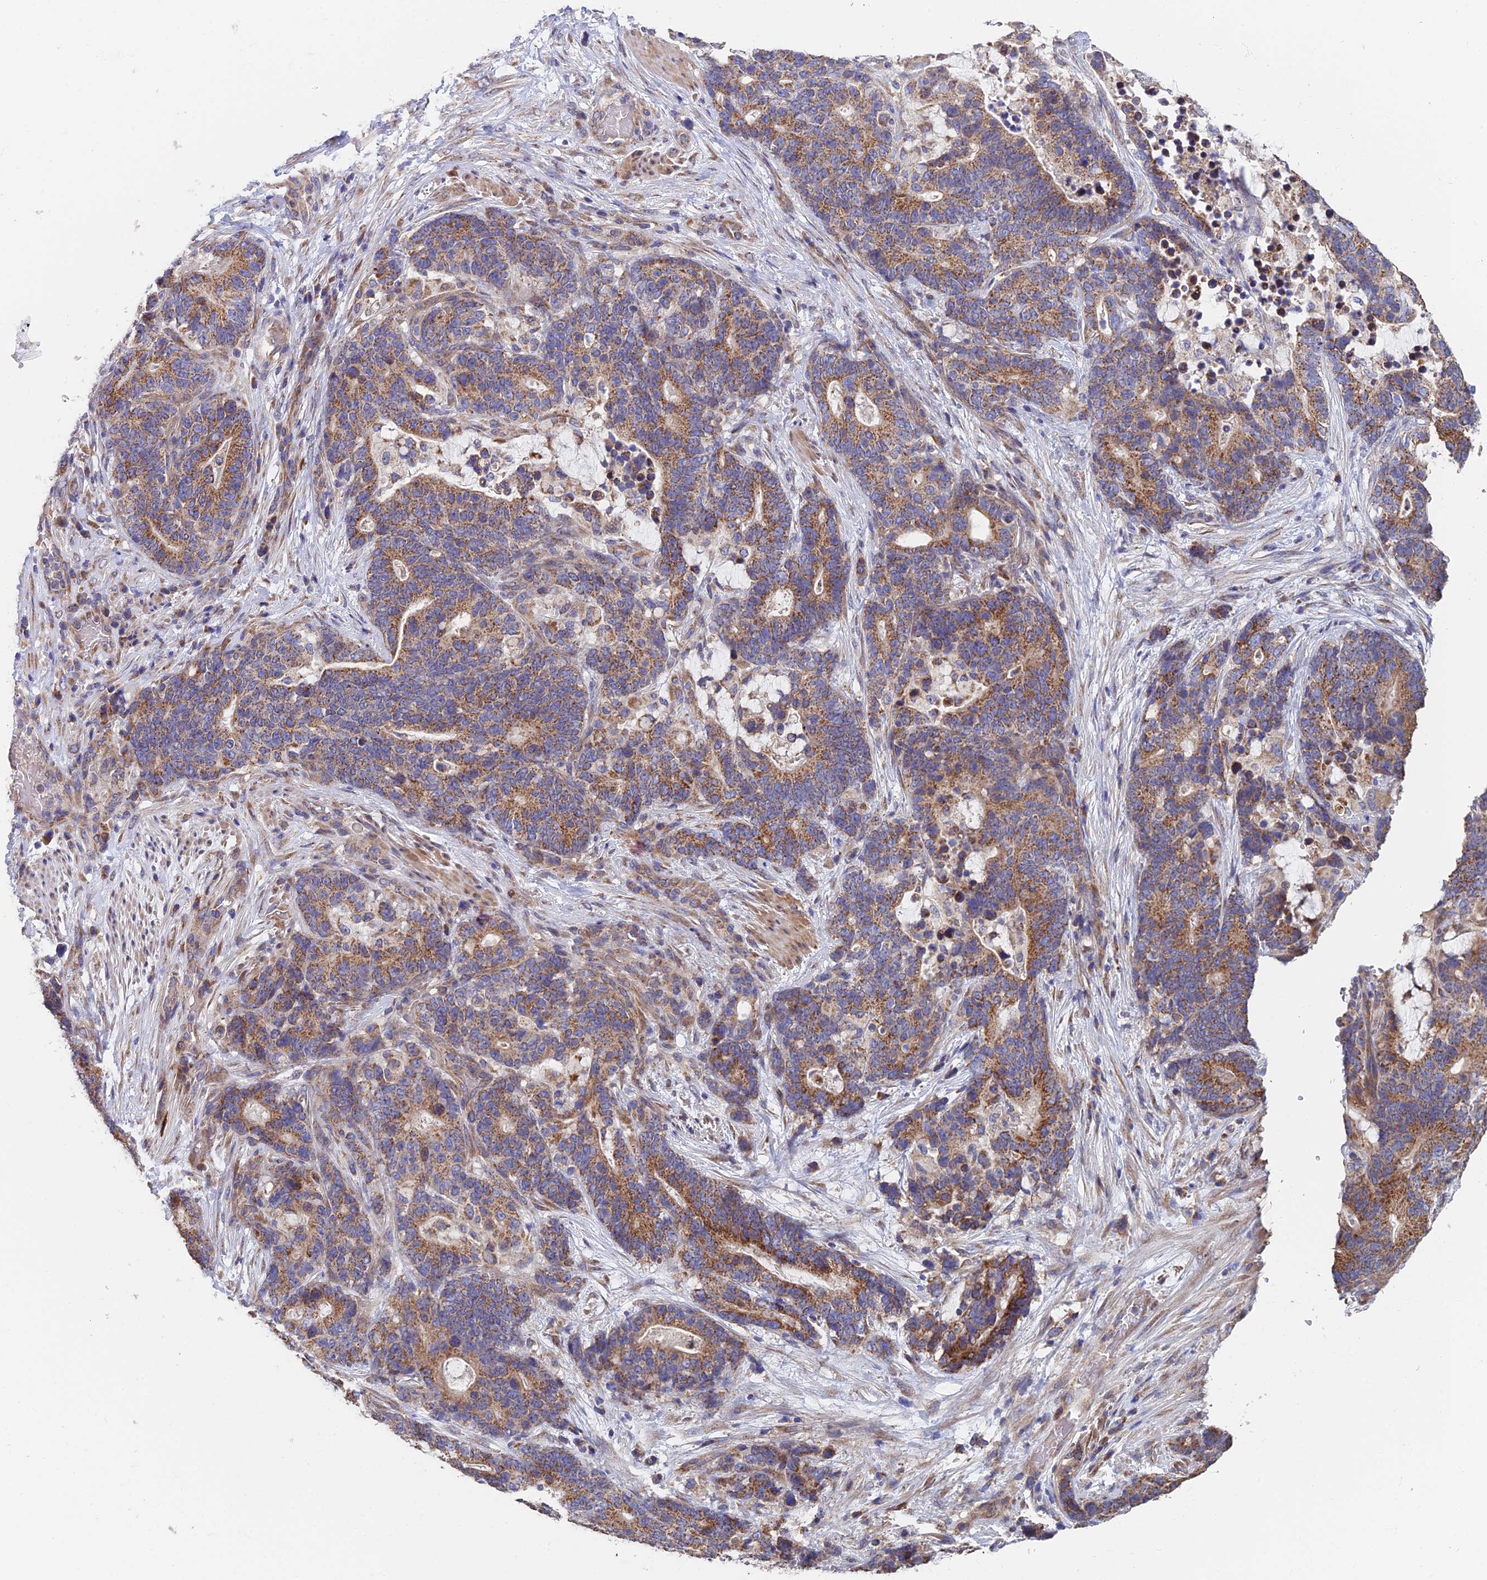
{"staining": {"intensity": "moderate", "quantity": ">75%", "location": "cytoplasmic/membranous"}, "tissue": "stomach cancer", "cell_type": "Tumor cells", "image_type": "cancer", "snomed": [{"axis": "morphology", "description": "Normal tissue, NOS"}, {"axis": "morphology", "description": "Adenocarcinoma, NOS"}, {"axis": "topography", "description": "Stomach"}], "caption": "Moderate cytoplasmic/membranous protein expression is appreciated in approximately >75% of tumor cells in adenocarcinoma (stomach).", "gene": "ECSIT", "patient": {"sex": "female", "age": 64}}